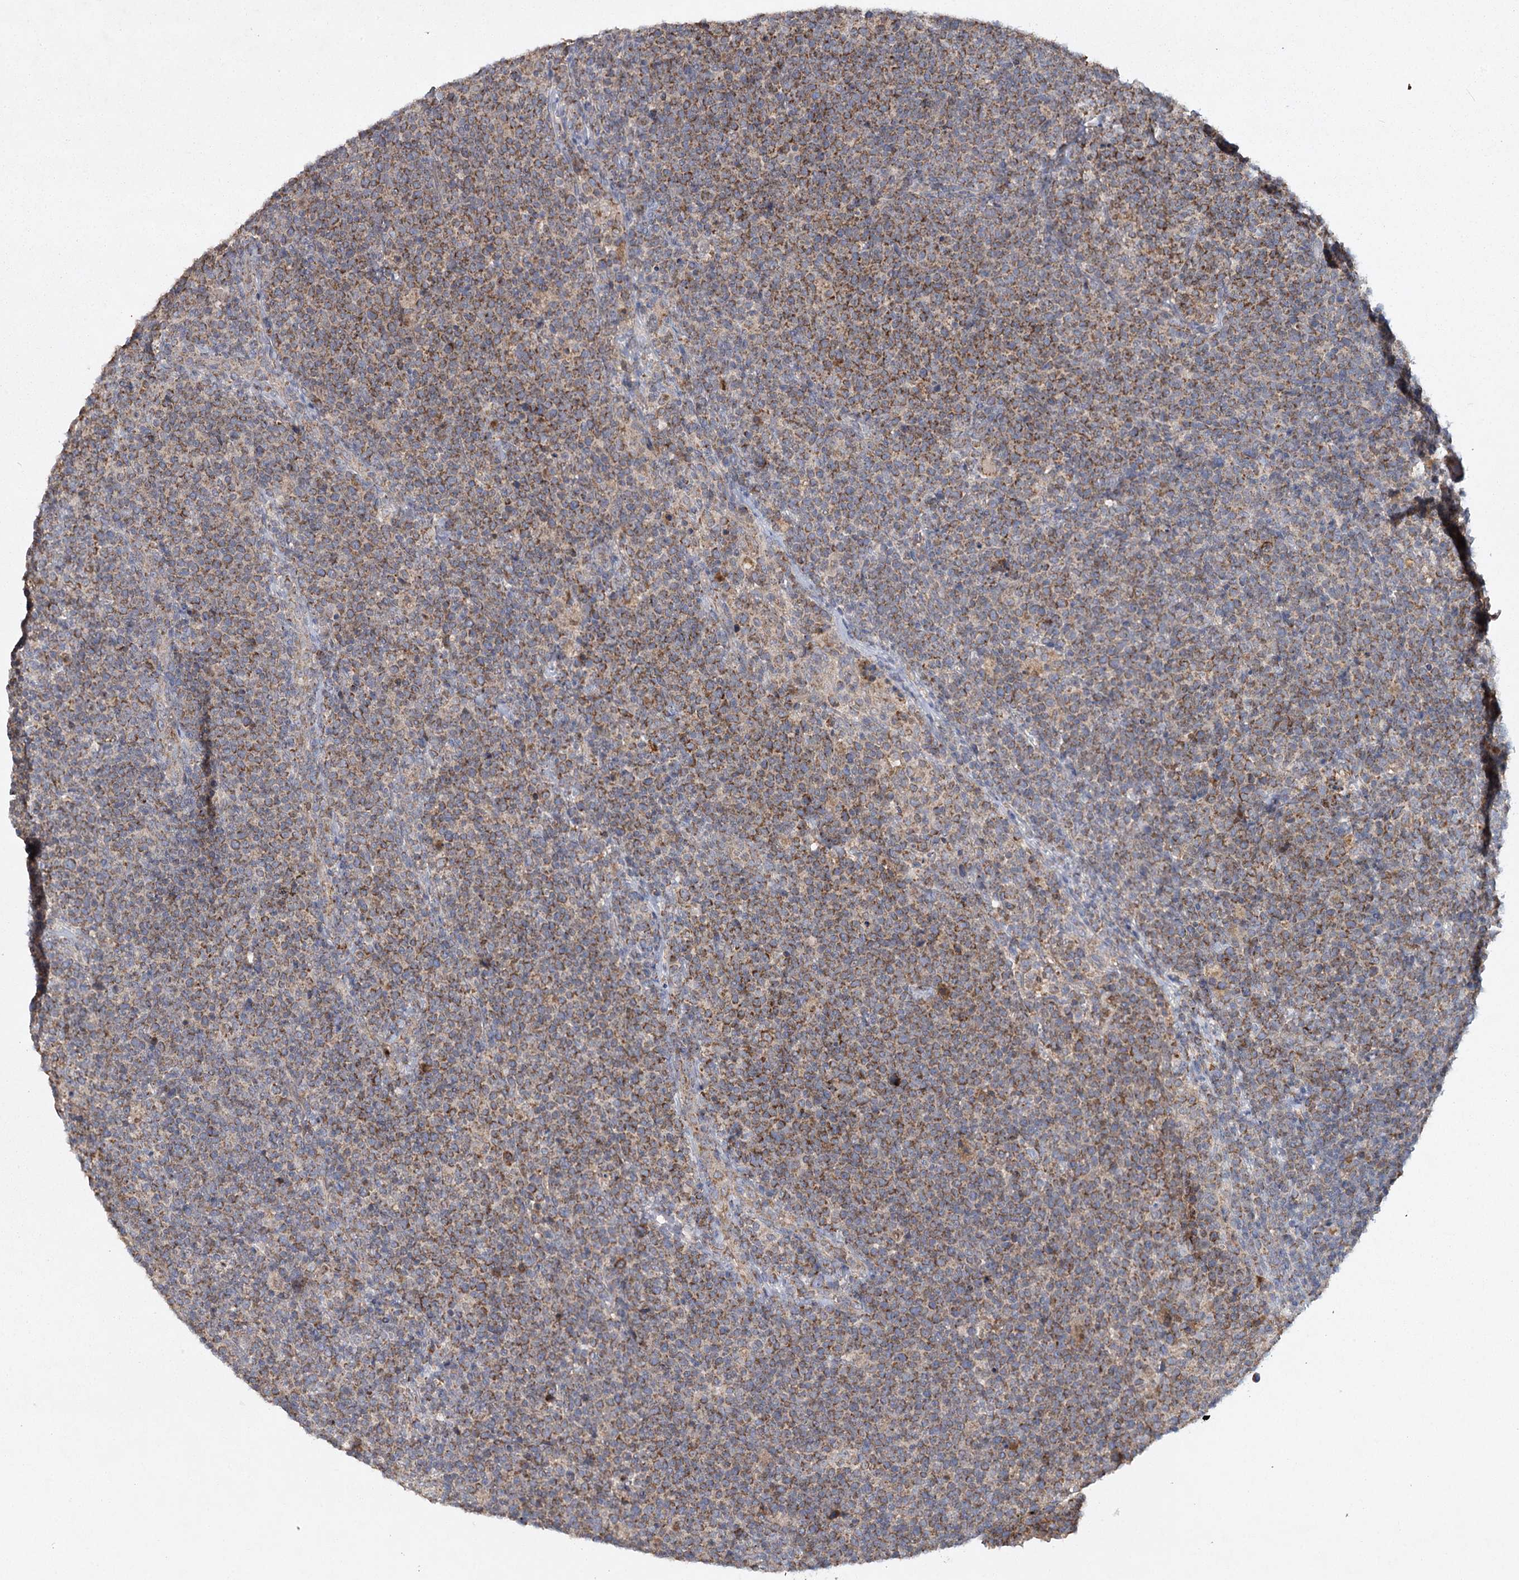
{"staining": {"intensity": "moderate", "quantity": ">75%", "location": "cytoplasmic/membranous"}, "tissue": "lymphoma", "cell_type": "Tumor cells", "image_type": "cancer", "snomed": [{"axis": "morphology", "description": "Malignant lymphoma, non-Hodgkin's type, High grade"}, {"axis": "topography", "description": "Lymph node"}], "caption": "Protein expression analysis of human malignant lymphoma, non-Hodgkin's type (high-grade) reveals moderate cytoplasmic/membranous expression in approximately >75% of tumor cells. (DAB (3,3'-diaminobenzidine) = brown stain, brightfield microscopy at high magnification).", "gene": "MRPL44", "patient": {"sex": "male", "age": 61}}